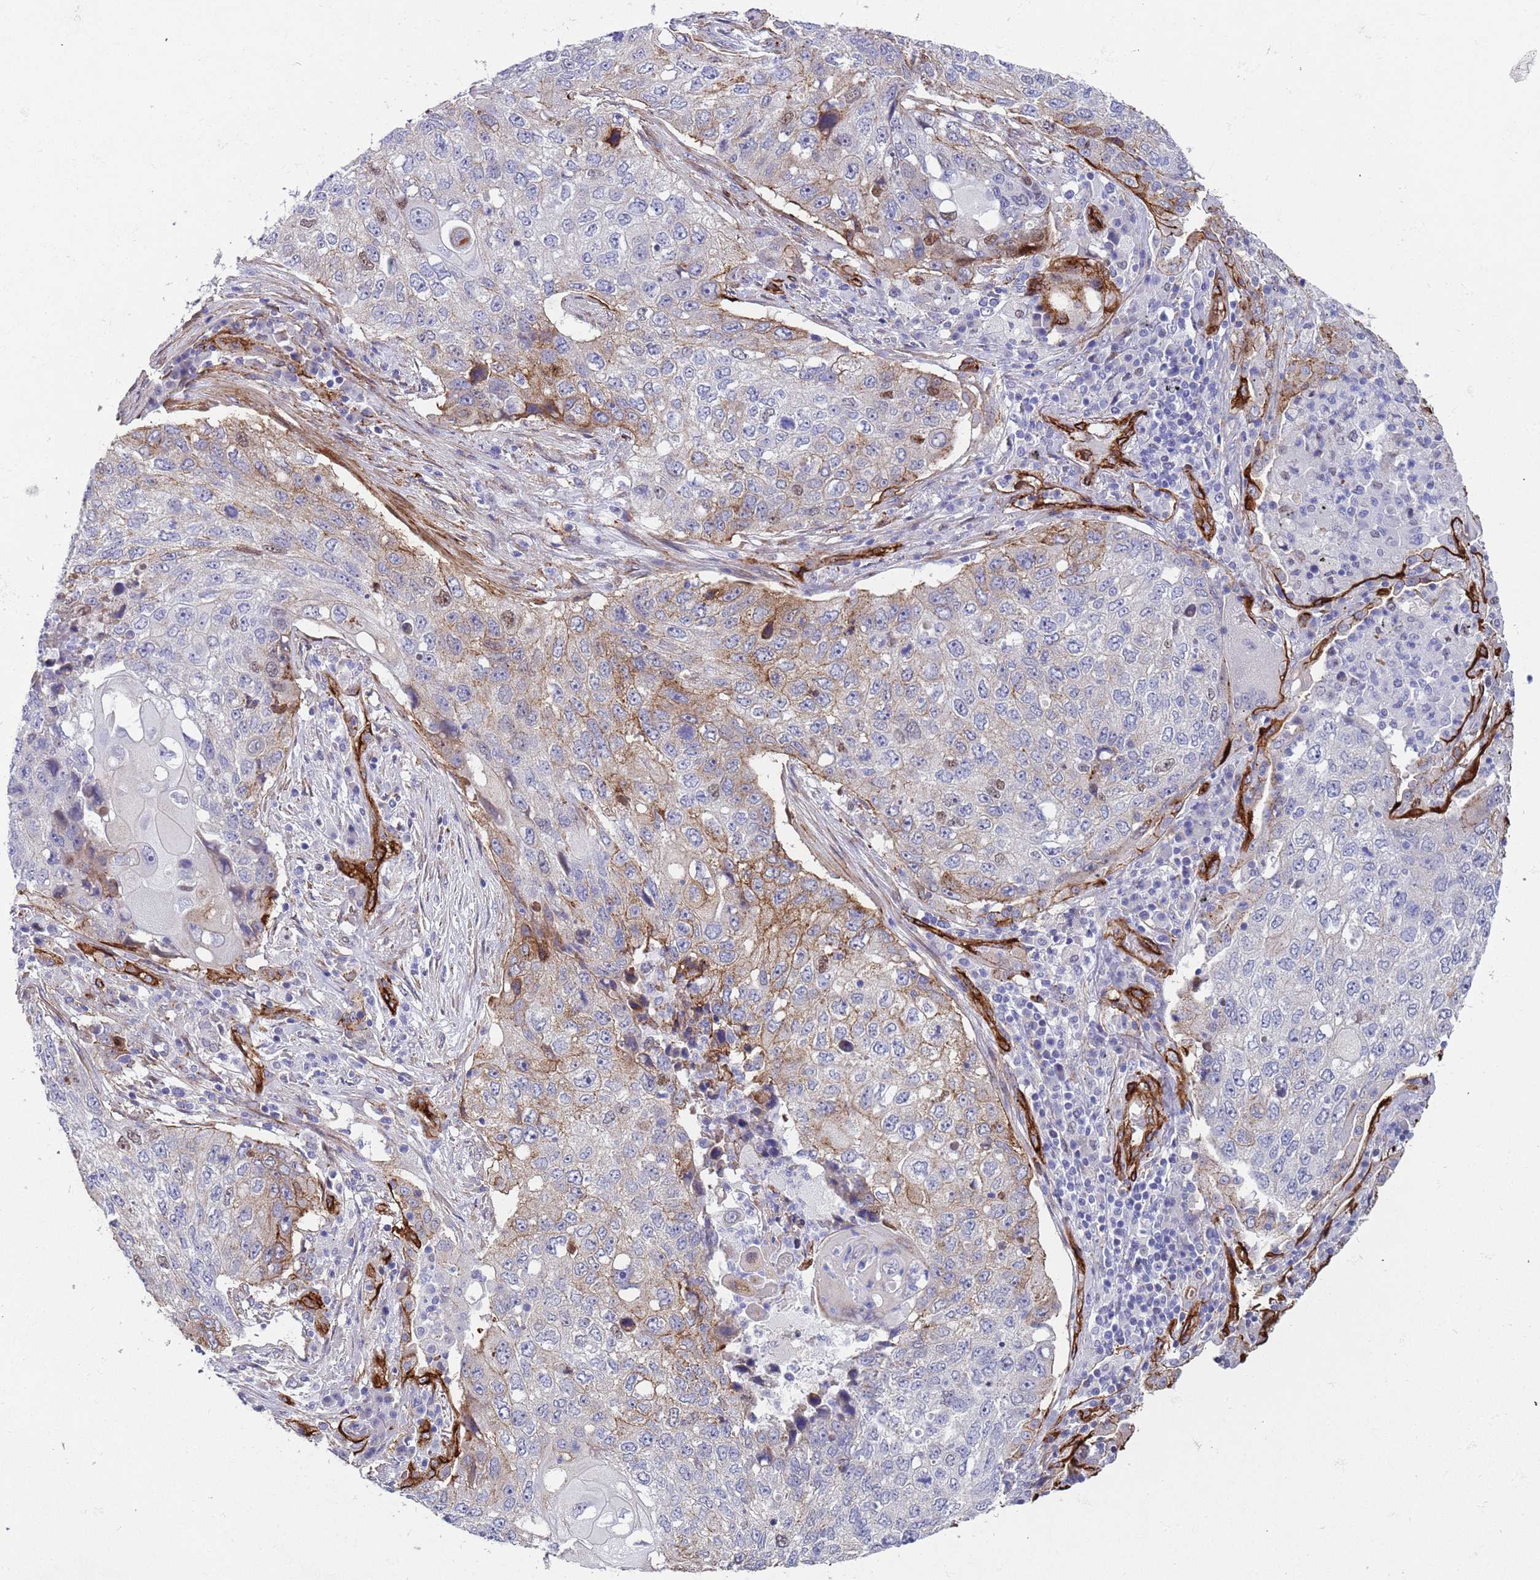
{"staining": {"intensity": "moderate", "quantity": "25%-75%", "location": "cytoplasmic/membranous"}, "tissue": "lung cancer", "cell_type": "Tumor cells", "image_type": "cancer", "snomed": [{"axis": "morphology", "description": "Squamous cell carcinoma, NOS"}, {"axis": "topography", "description": "Lung"}], "caption": "Immunohistochemistry of human squamous cell carcinoma (lung) demonstrates medium levels of moderate cytoplasmic/membranous expression in approximately 25%-75% of tumor cells. The staining is performed using DAB brown chromogen to label protein expression. The nuclei are counter-stained blue using hematoxylin.", "gene": "CAV2", "patient": {"sex": "female", "age": 63}}